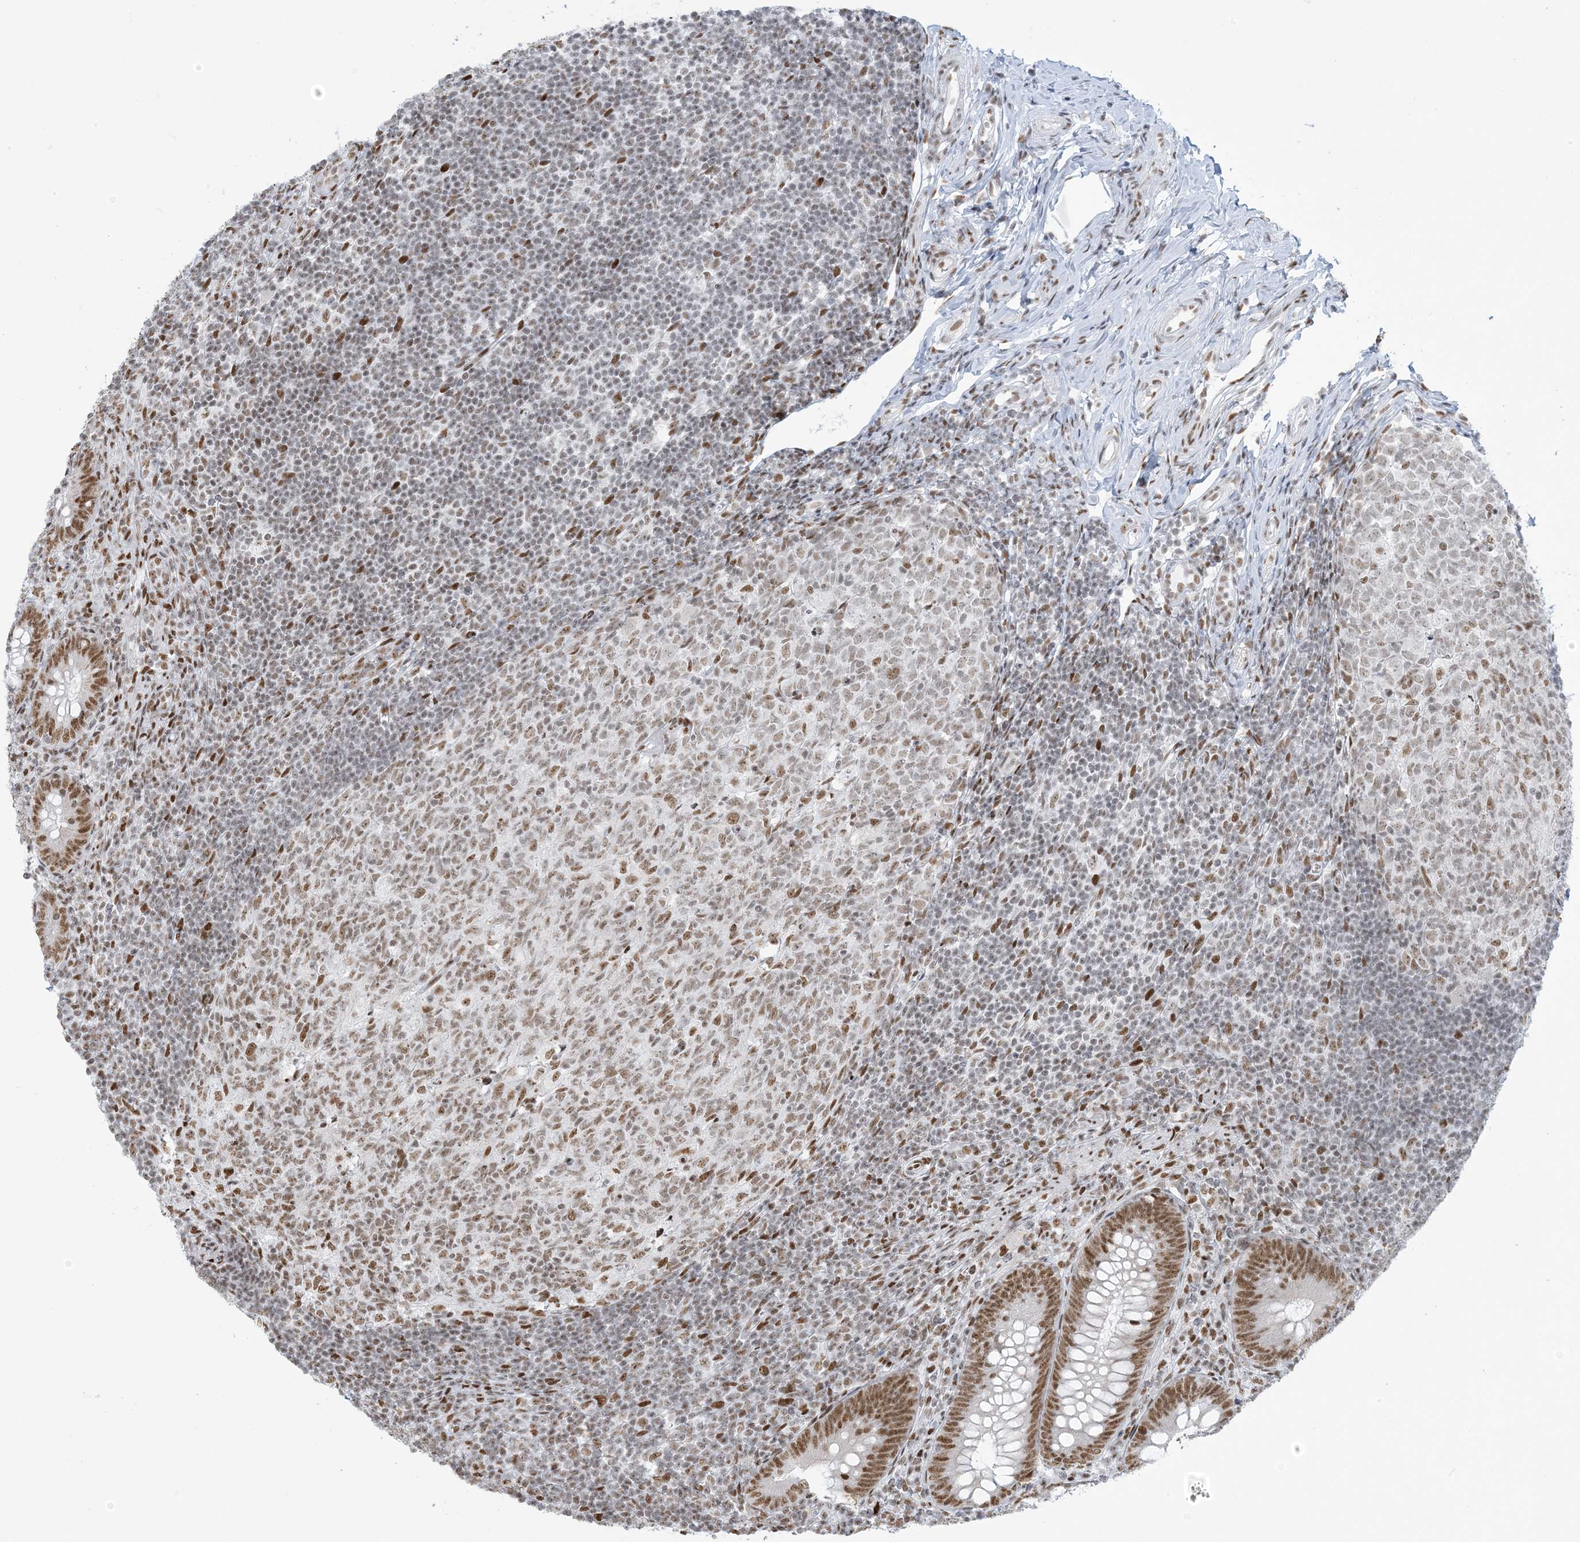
{"staining": {"intensity": "moderate", "quantity": ">75%", "location": "nuclear"}, "tissue": "appendix", "cell_type": "Glandular cells", "image_type": "normal", "snomed": [{"axis": "morphology", "description": "Normal tissue, NOS"}, {"axis": "topography", "description": "Appendix"}], "caption": "A medium amount of moderate nuclear expression is present in about >75% of glandular cells in normal appendix.", "gene": "STAG1", "patient": {"sex": "male", "age": 14}}